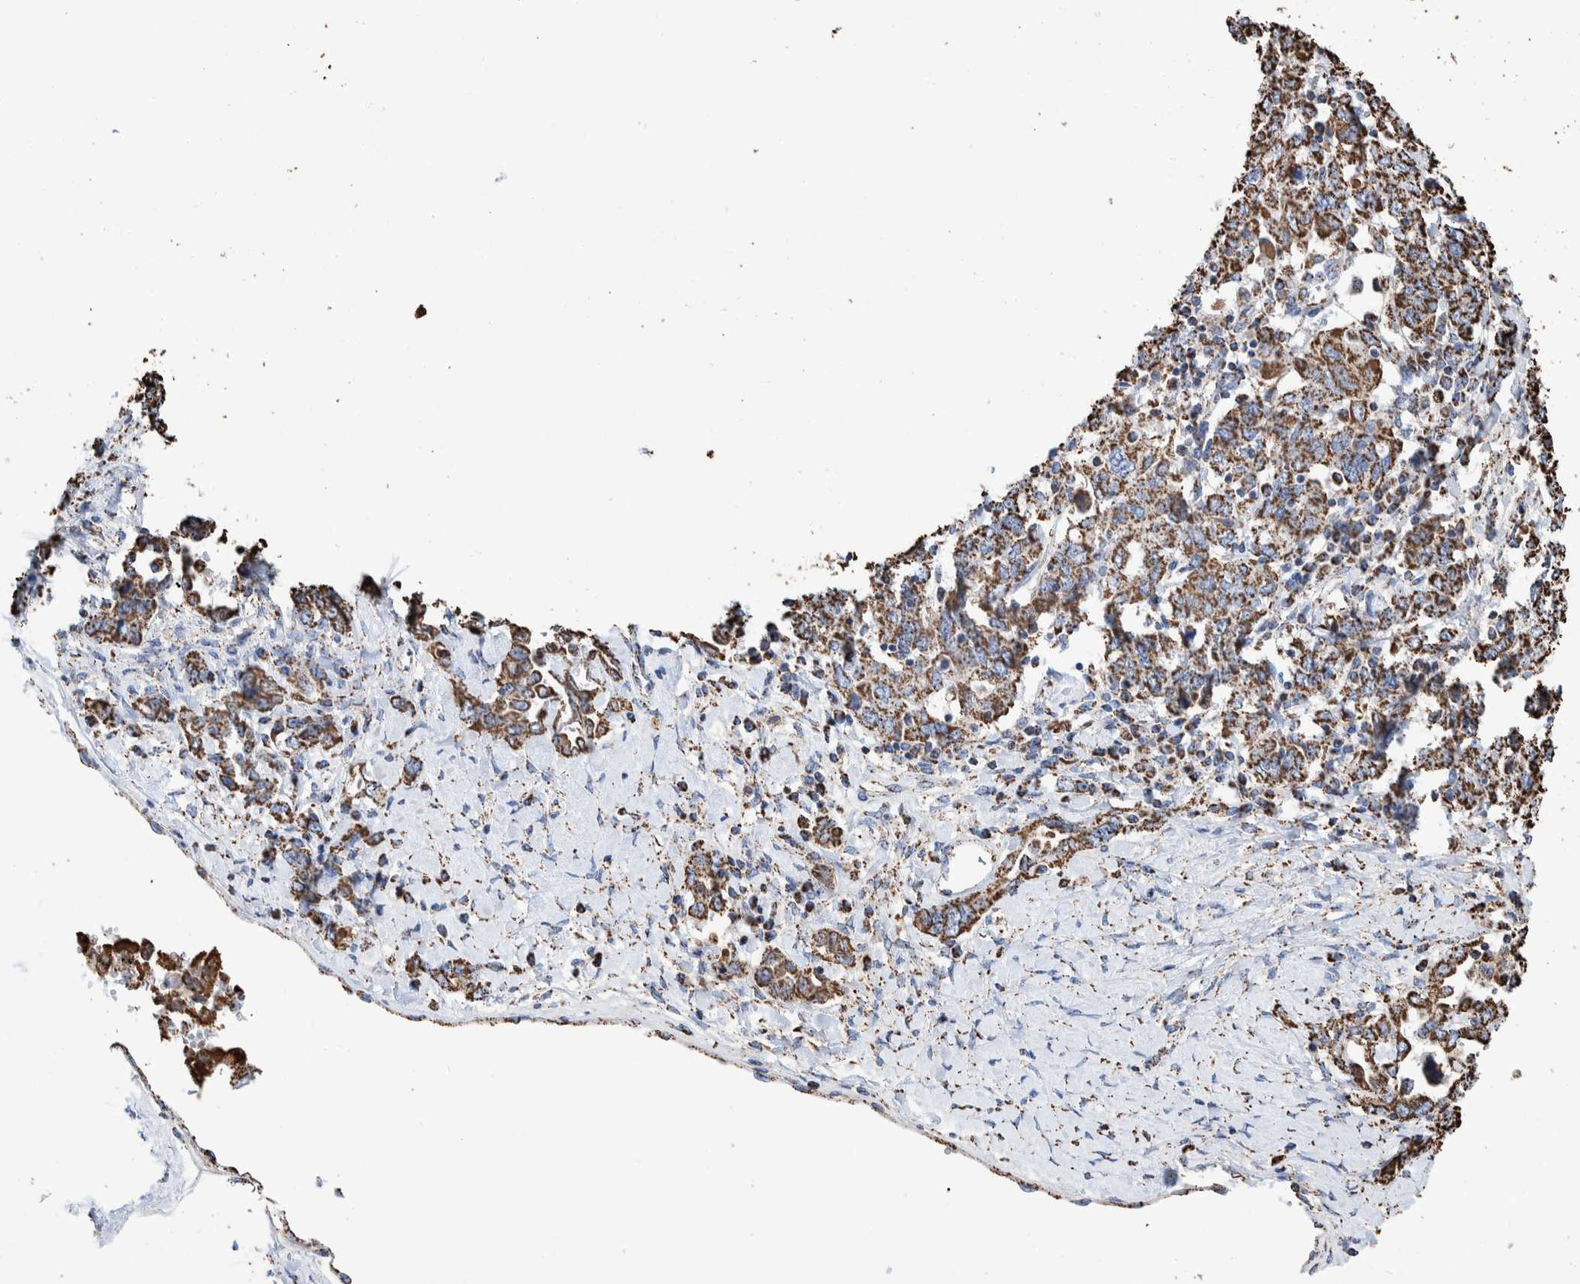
{"staining": {"intensity": "strong", "quantity": ">75%", "location": "cytoplasmic/membranous"}, "tissue": "ovarian cancer", "cell_type": "Tumor cells", "image_type": "cancer", "snomed": [{"axis": "morphology", "description": "Carcinoma, endometroid"}, {"axis": "topography", "description": "Ovary"}], "caption": "This photomicrograph reveals ovarian endometroid carcinoma stained with IHC to label a protein in brown. The cytoplasmic/membranous of tumor cells show strong positivity for the protein. Nuclei are counter-stained blue.", "gene": "VPS26C", "patient": {"sex": "female", "age": 62}}